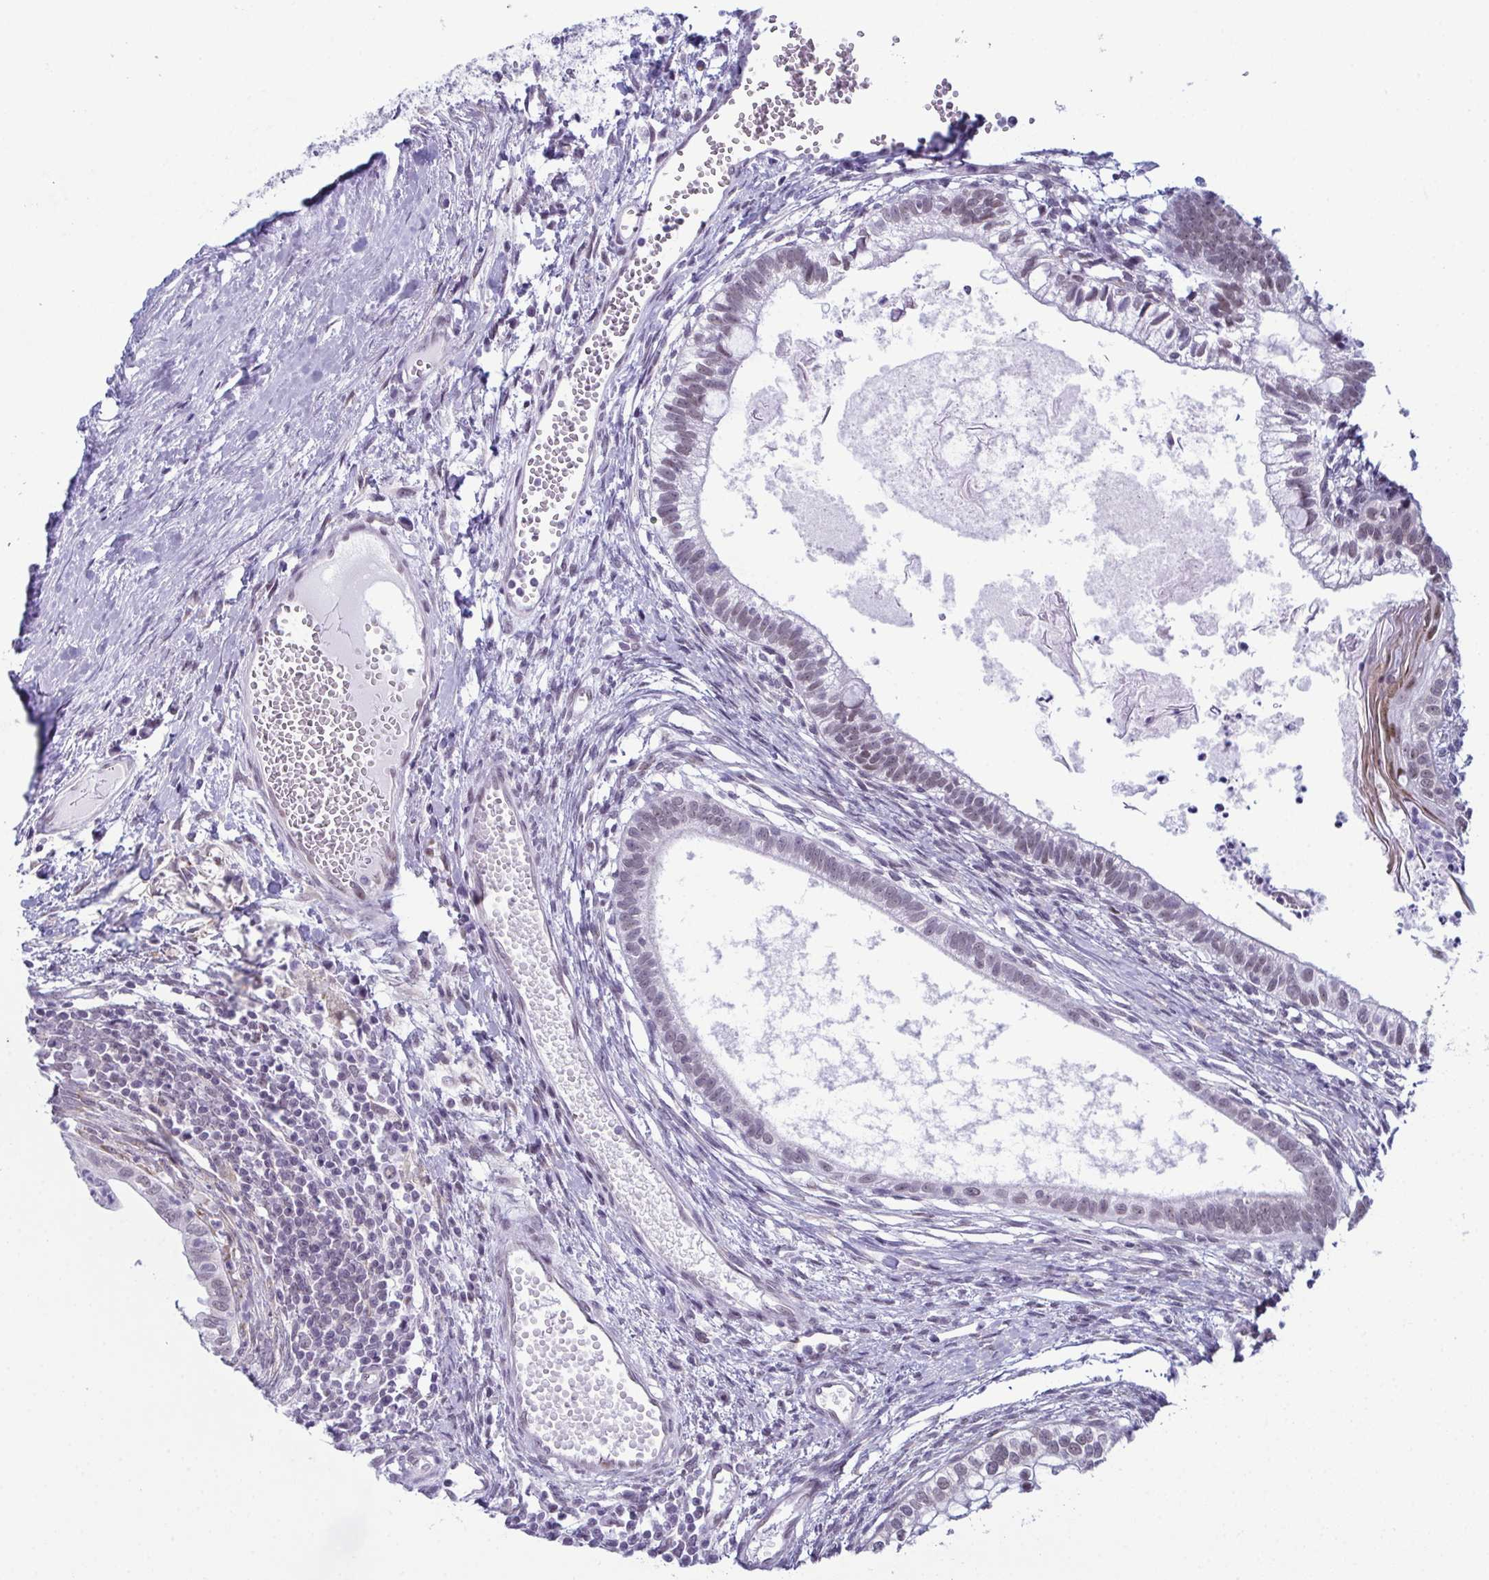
{"staining": {"intensity": "weak", "quantity": "<25%", "location": "nuclear"}, "tissue": "testis cancer", "cell_type": "Tumor cells", "image_type": "cancer", "snomed": [{"axis": "morphology", "description": "Carcinoma, Embryonal, NOS"}, {"axis": "topography", "description": "Testis"}], "caption": "Testis cancer was stained to show a protein in brown. There is no significant expression in tumor cells.", "gene": "RBM7", "patient": {"sex": "male", "age": 37}}